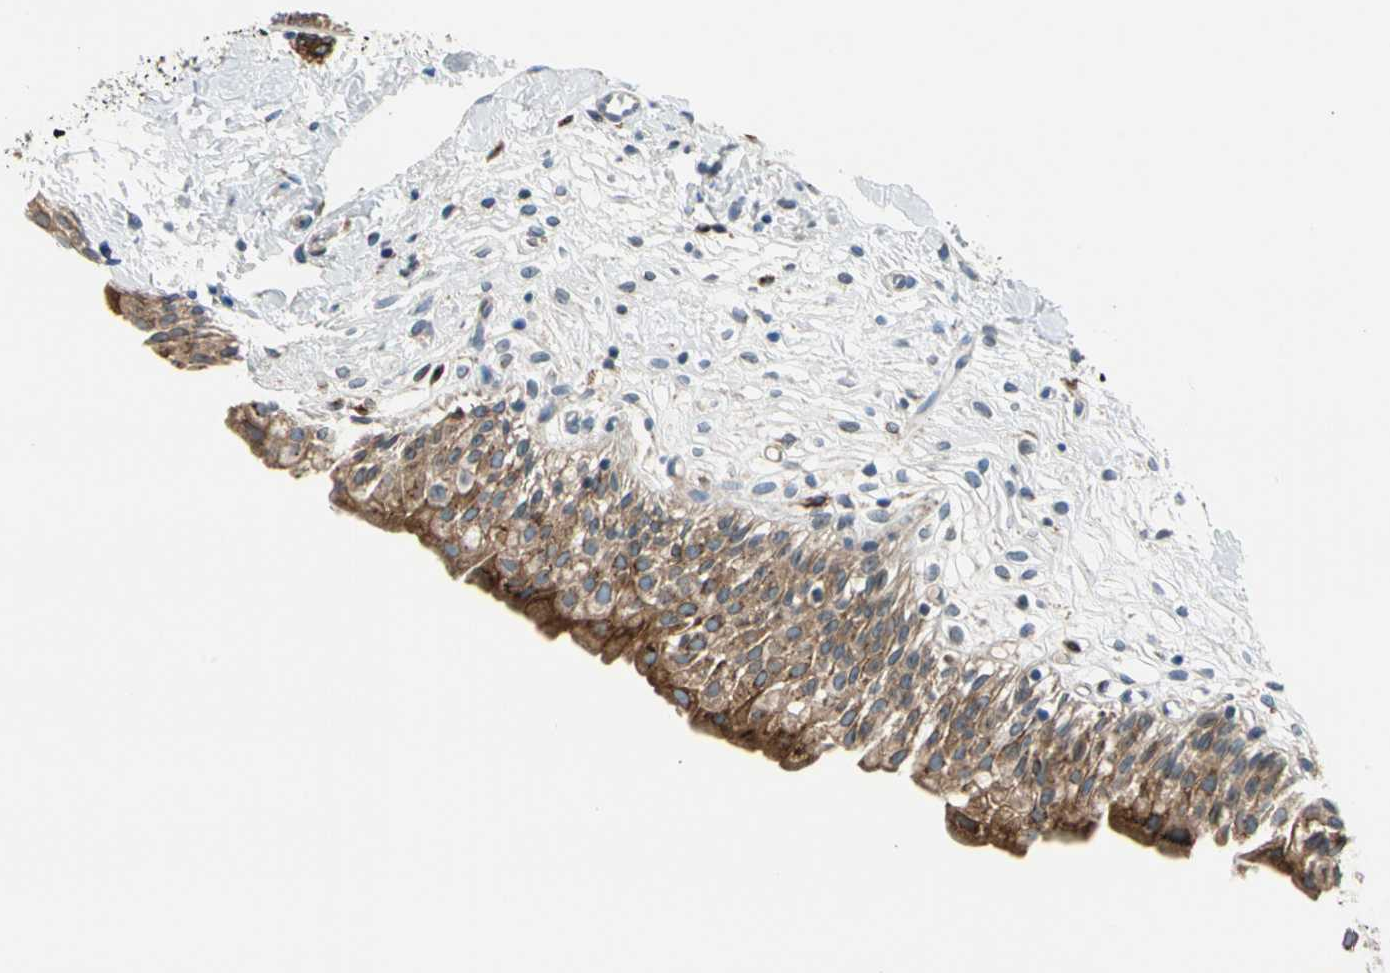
{"staining": {"intensity": "strong", "quantity": ">75%", "location": "cytoplasmic/membranous"}, "tissue": "urinary bladder", "cell_type": "Urothelial cells", "image_type": "normal", "snomed": [{"axis": "morphology", "description": "Normal tissue, NOS"}, {"axis": "topography", "description": "Urinary bladder"}], "caption": "Immunohistochemistry of unremarkable urinary bladder exhibits high levels of strong cytoplasmic/membranous expression in approximately >75% of urothelial cells.", "gene": "NUCB1", "patient": {"sex": "female", "age": 80}}